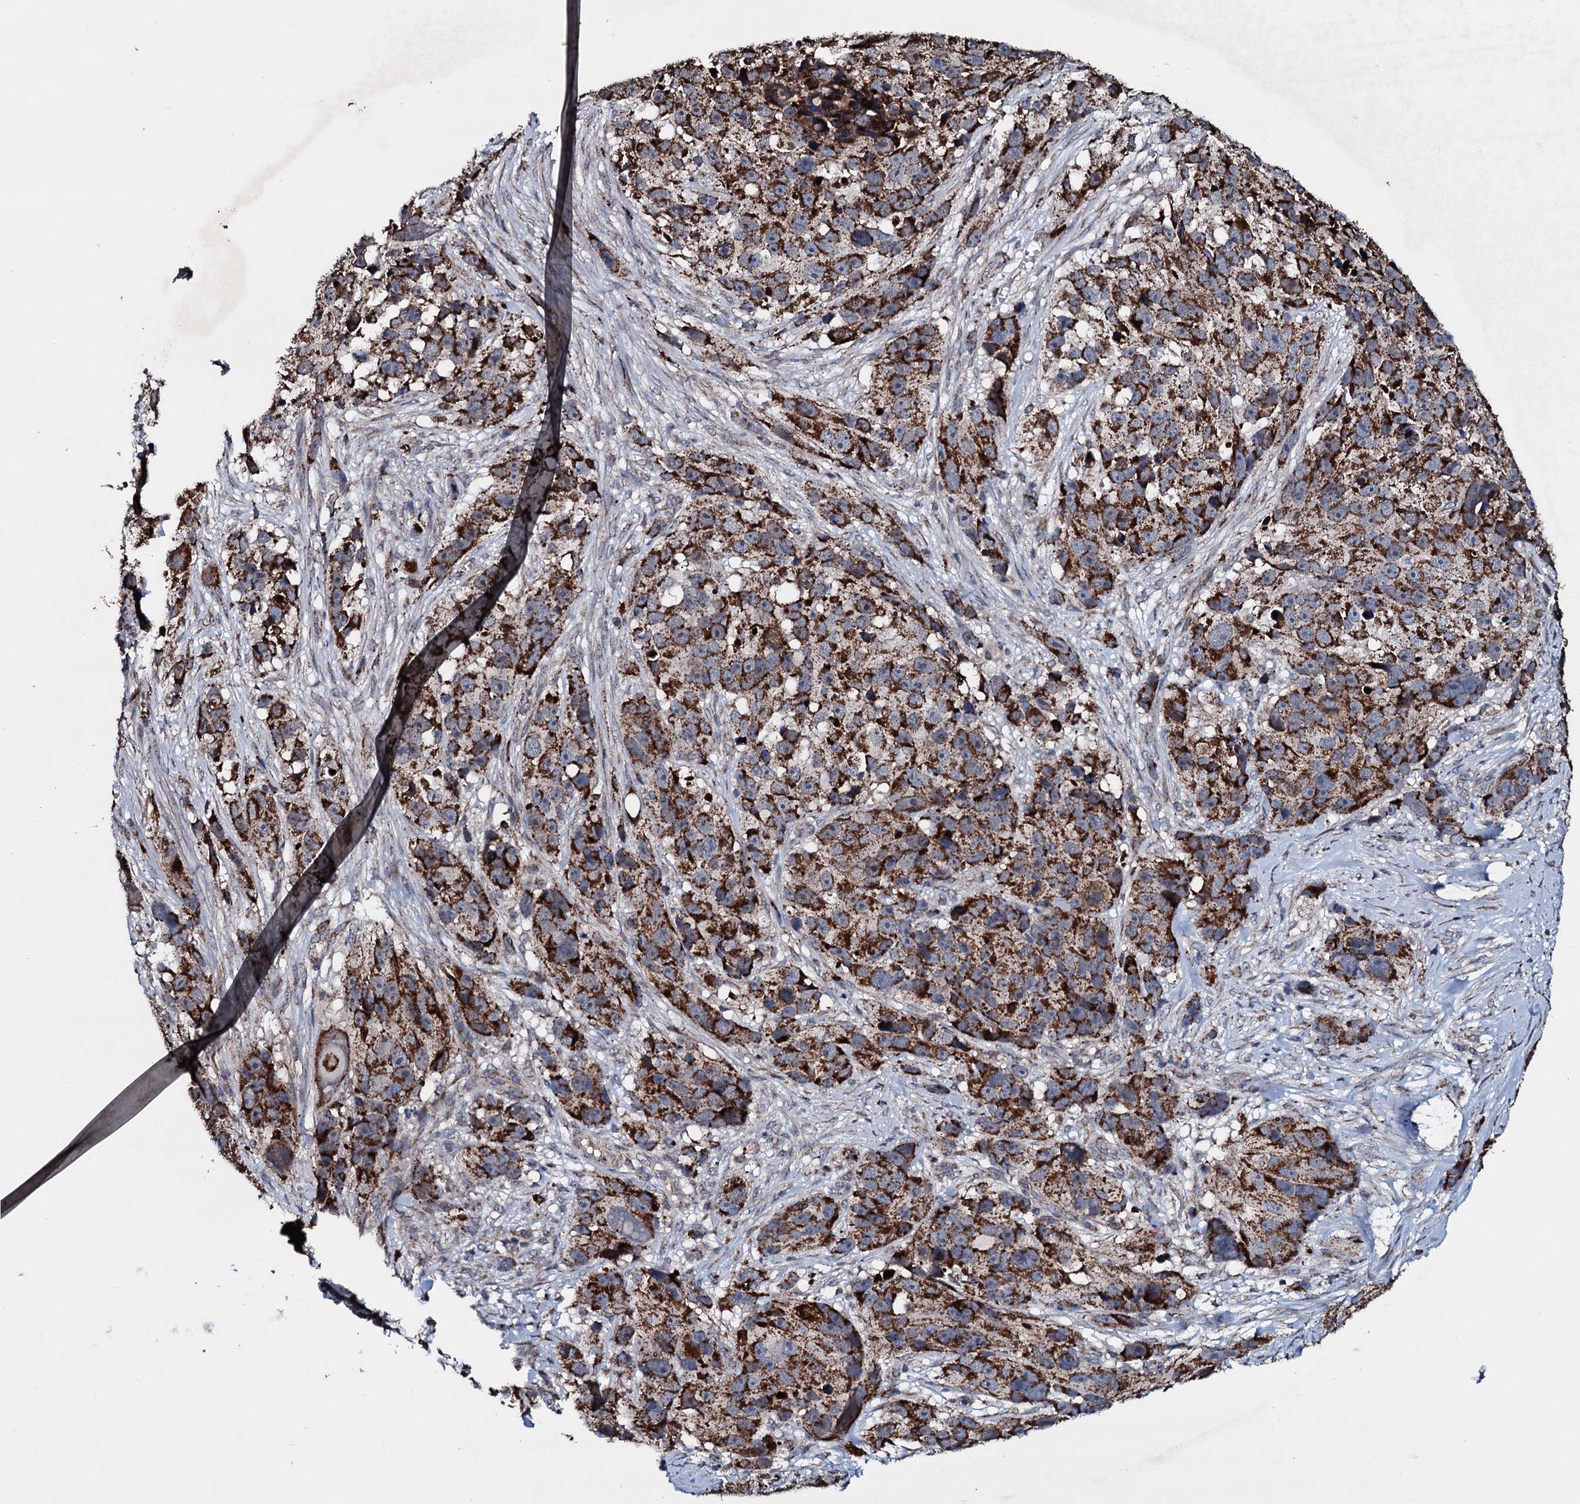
{"staining": {"intensity": "strong", "quantity": ">75%", "location": "cytoplasmic/membranous"}, "tissue": "melanoma", "cell_type": "Tumor cells", "image_type": "cancer", "snomed": [{"axis": "morphology", "description": "Malignant melanoma, NOS"}, {"axis": "topography", "description": "Skin"}], "caption": "The histopathology image reveals immunohistochemical staining of malignant melanoma. There is strong cytoplasmic/membranous staining is seen in approximately >75% of tumor cells. (brown staining indicates protein expression, while blue staining denotes nuclei).", "gene": "DYNC2I2", "patient": {"sex": "male", "age": 84}}